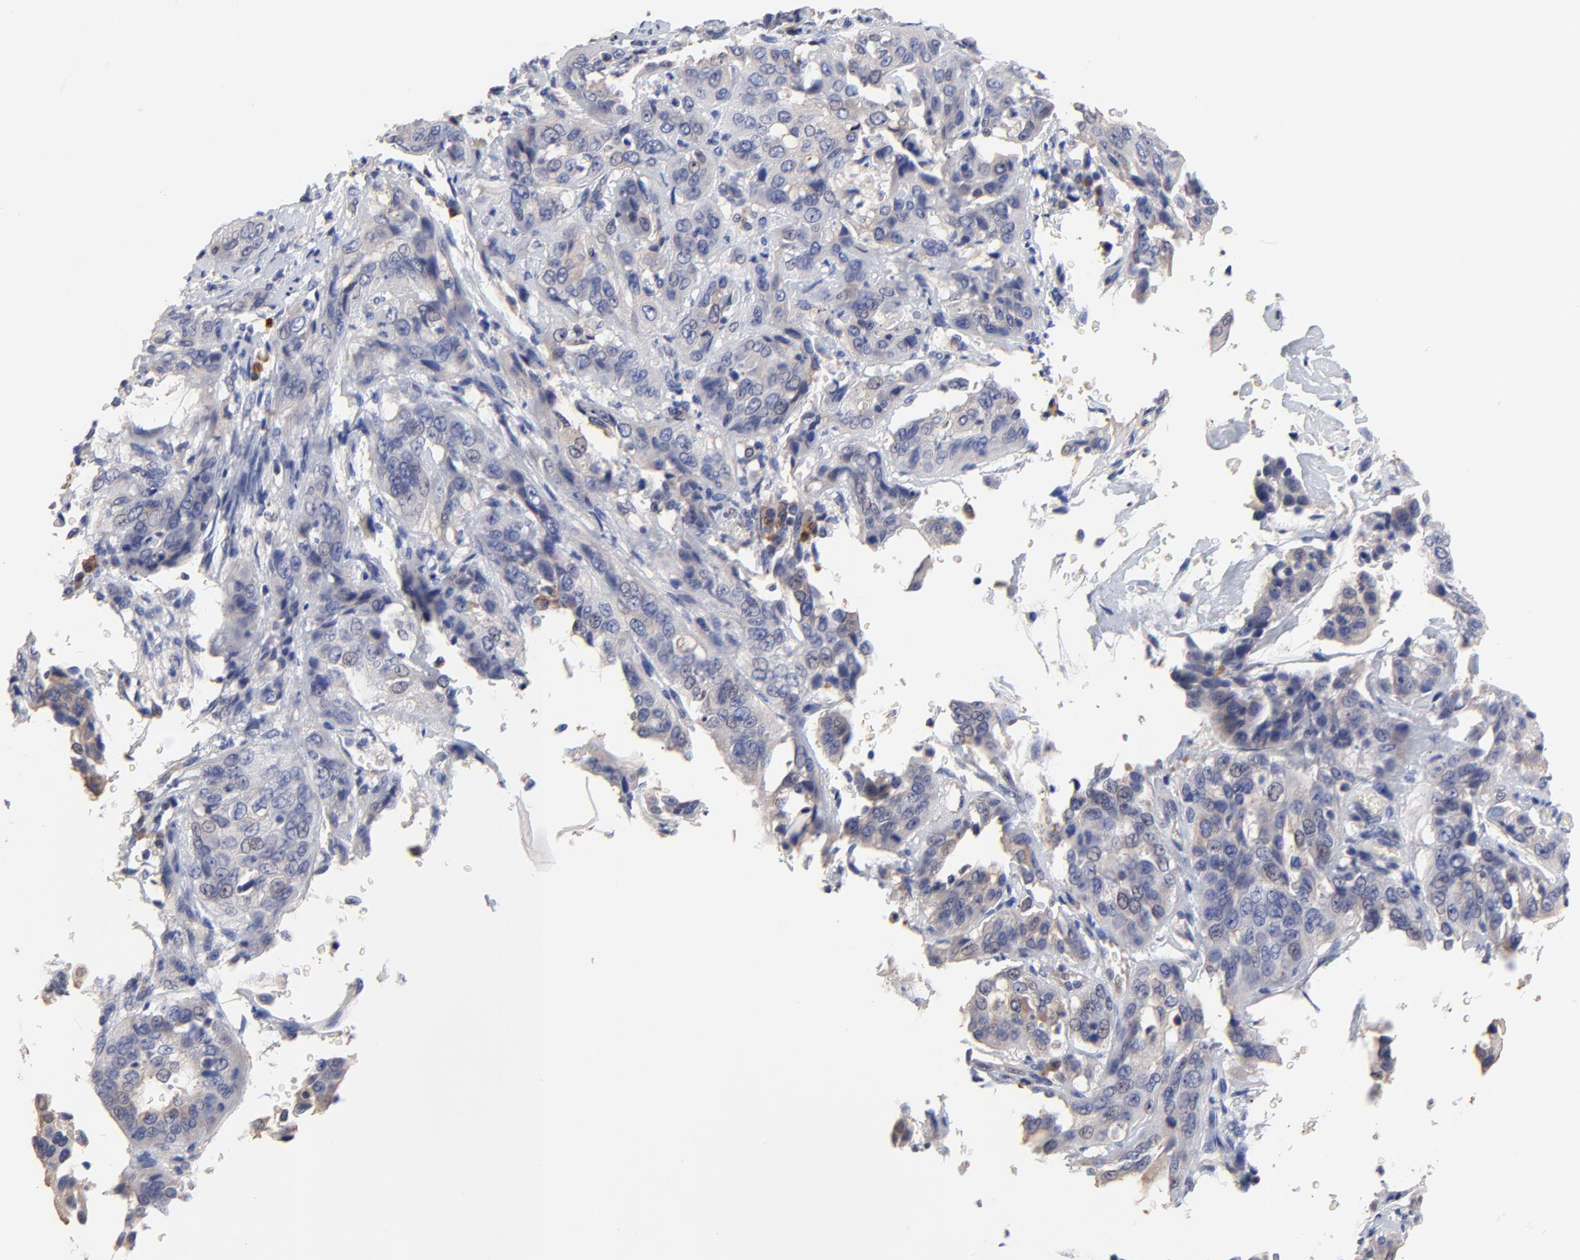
{"staining": {"intensity": "weak", "quantity": "<25%", "location": "cytoplasmic/membranous"}, "tissue": "cervical cancer", "cell_type": "Tumor cells", "image_type": "cancer", "snomed": [{"axis": "morphology", "description": "Squamous cell carcinoma, NOS"}, {"axis": "topography", "description": "Cervix"}], "caption": "Protein analysis of cervical cancer (squamous cell carcinoma) displays no significant positivity in tumor cells. (Immunohistochemistry, brightfield microscopy, high magnification).", "gene": "TWNK", "patient": {"sex": "female", "age": 41}}